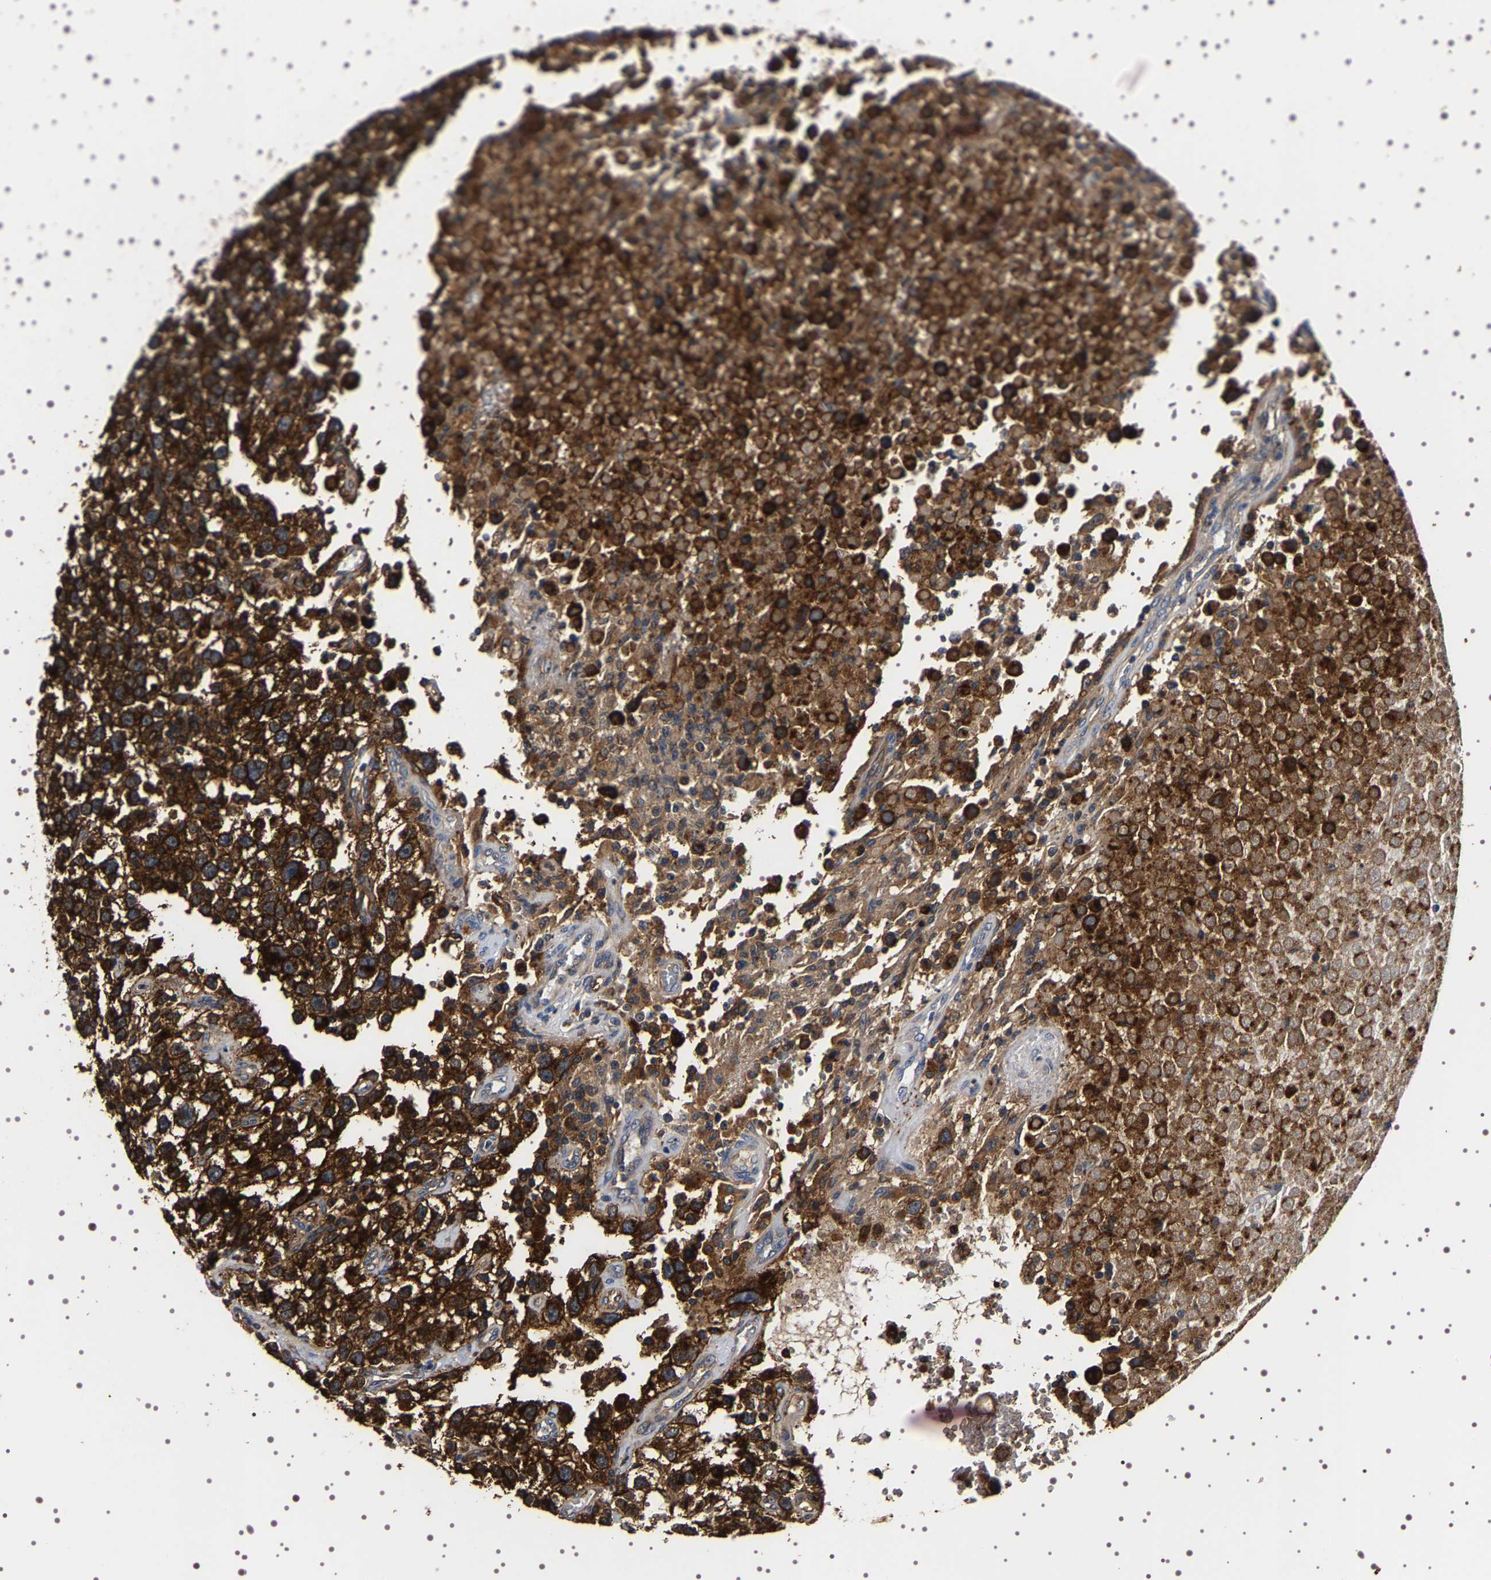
{"staining": {"intensity": "strong", "quantity": ">75%", "location": "cytoplasmic/membranous"}, "tissue": "testis cancer", "cell_type": "Tumor cells", "image_type": "cancer", "snomed": [{"axis": "morphology", "description": "Seminoma, NOS"}, {"axis": "topography", "description": "Testis"}], "caption": "This is a micrograph of IHC staining of seminoma (testis), which shows strong expression in the cytoplasmic/membranous of tumor cells.", "gene": "ALPL", "patient": {"sex": "male", "age": 33}}